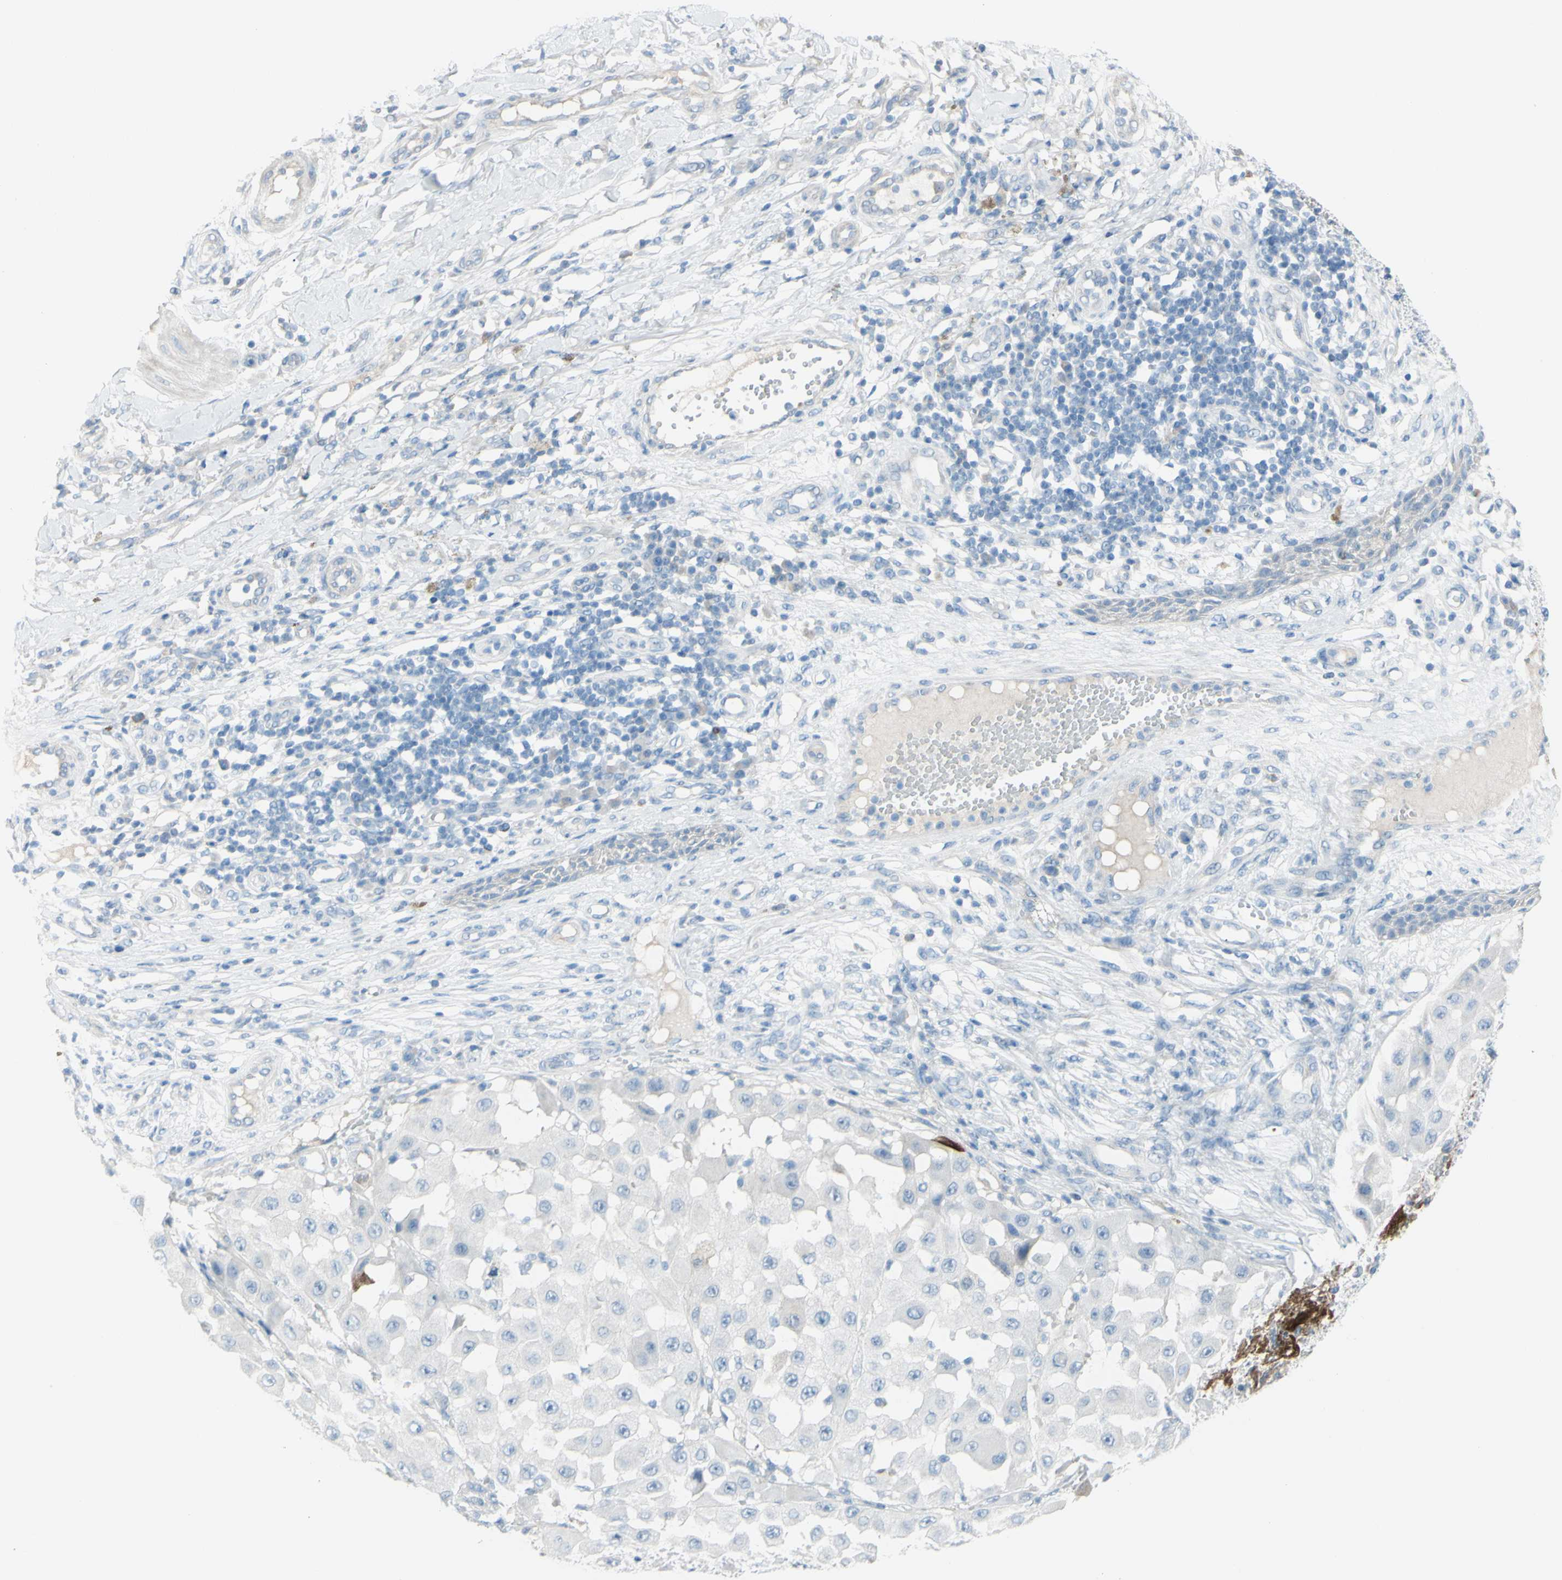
{"staining": {"intensity": "negative", "quantity": "none", "location": "none"}, "tissue": "melanoma", "cell_type": "Tumor cells", "image_type": "cancer", "snomed": [{"axis": "morphology", "description": "Malignant melanoma, NOS"}, {"axis": "topography", "description": "Skin"}], "caption": "This is an immunohistochemistry micrograph of malignant melanoma. There is no positivity in tumor cells.", "gene": "TFPI2", "patient": {"sex": "female", "age": 81}}